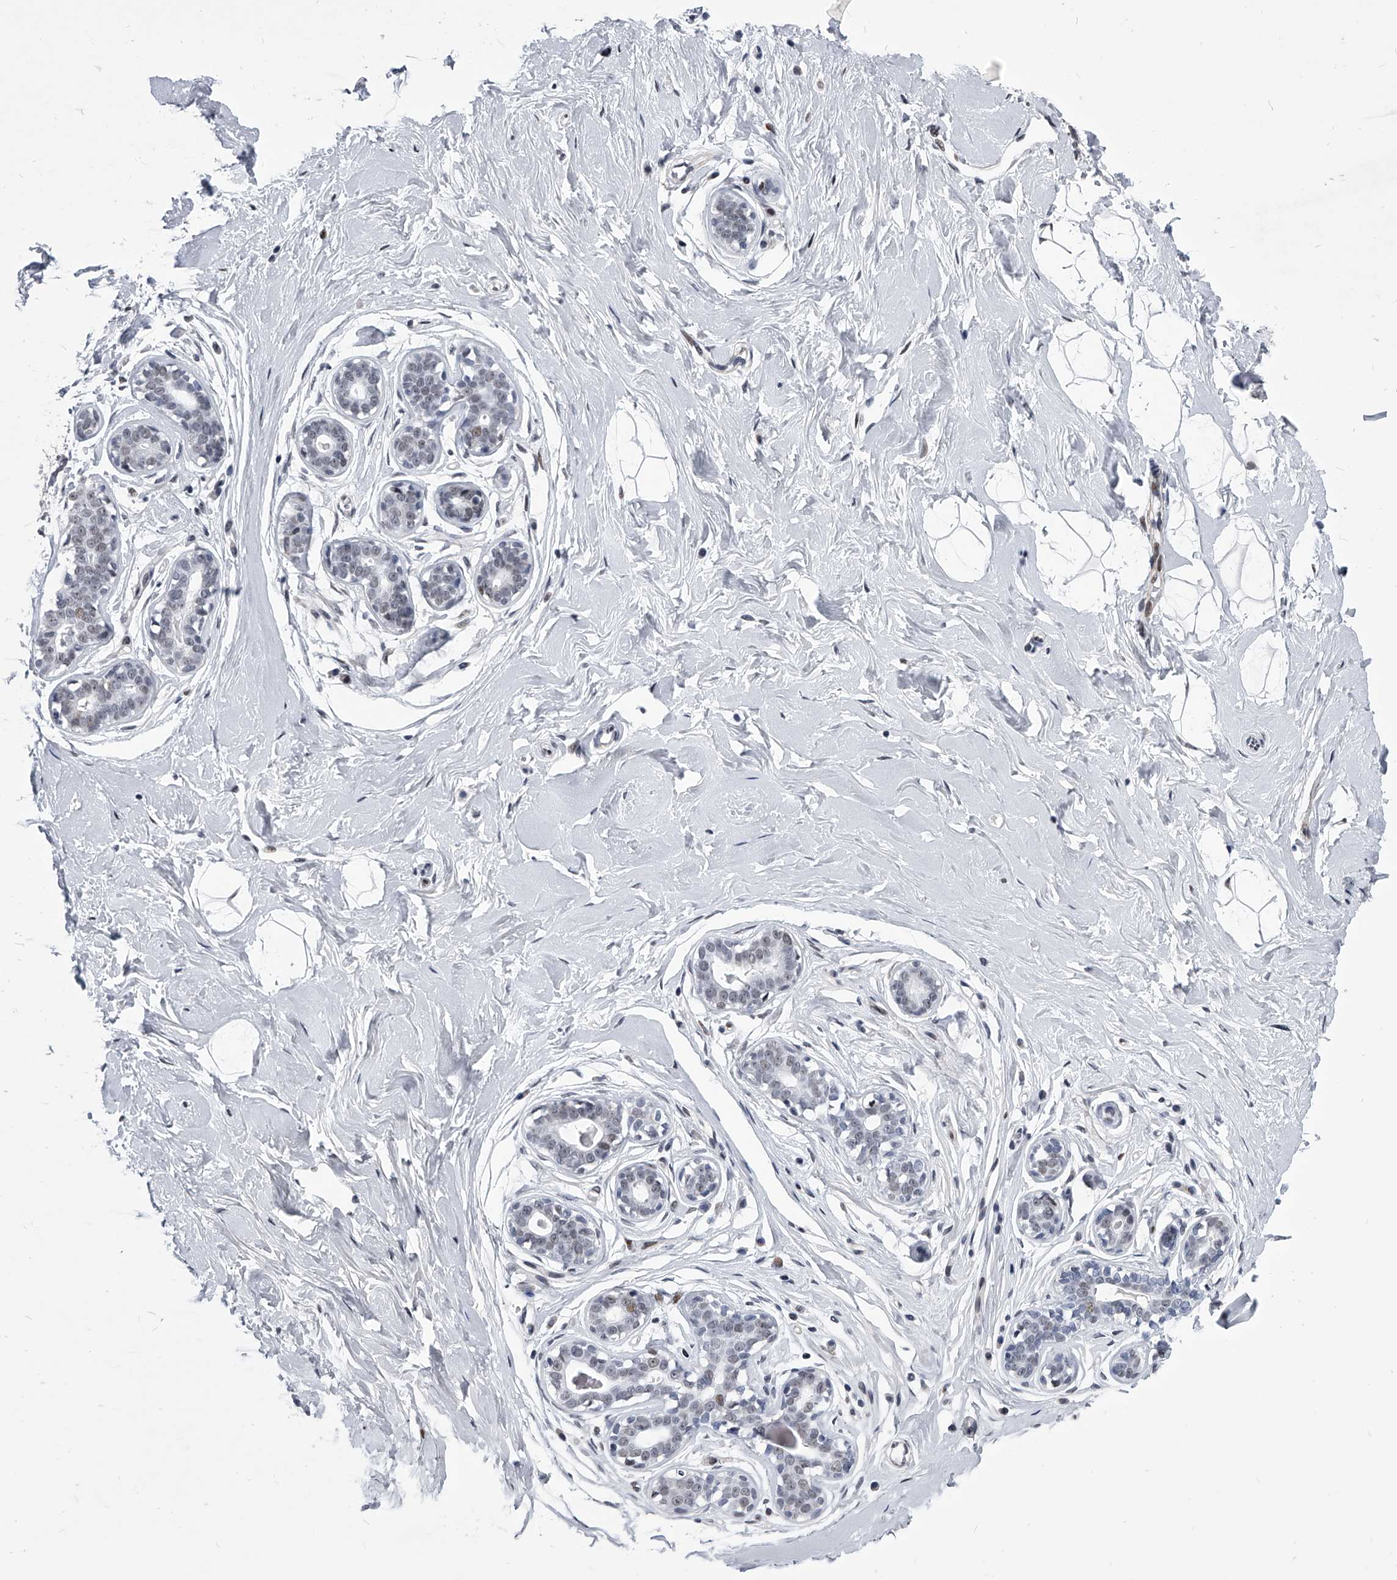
{"staining": {"intensity": "negative", "quantity": "none", "location": "none"}, "tissue": "breast", "cell_type": "Adipocytes", "image_type": "normal", "snomed": [{"axis": "morphology", "description": "Normal tissue, NOS"}, {"axis": "morphology", "description": "Adenoma, NOS"}, {"axis": "topography", "description": "Breast"}], "caption": "A high-resolution histopathology image shows immunohistochemistry (IHC) staining of unremarkable breast, which exhibits no significant staining in adipocytes.", "gene": "CMTR1", "patient": {"sex": "female", "age": 23}}